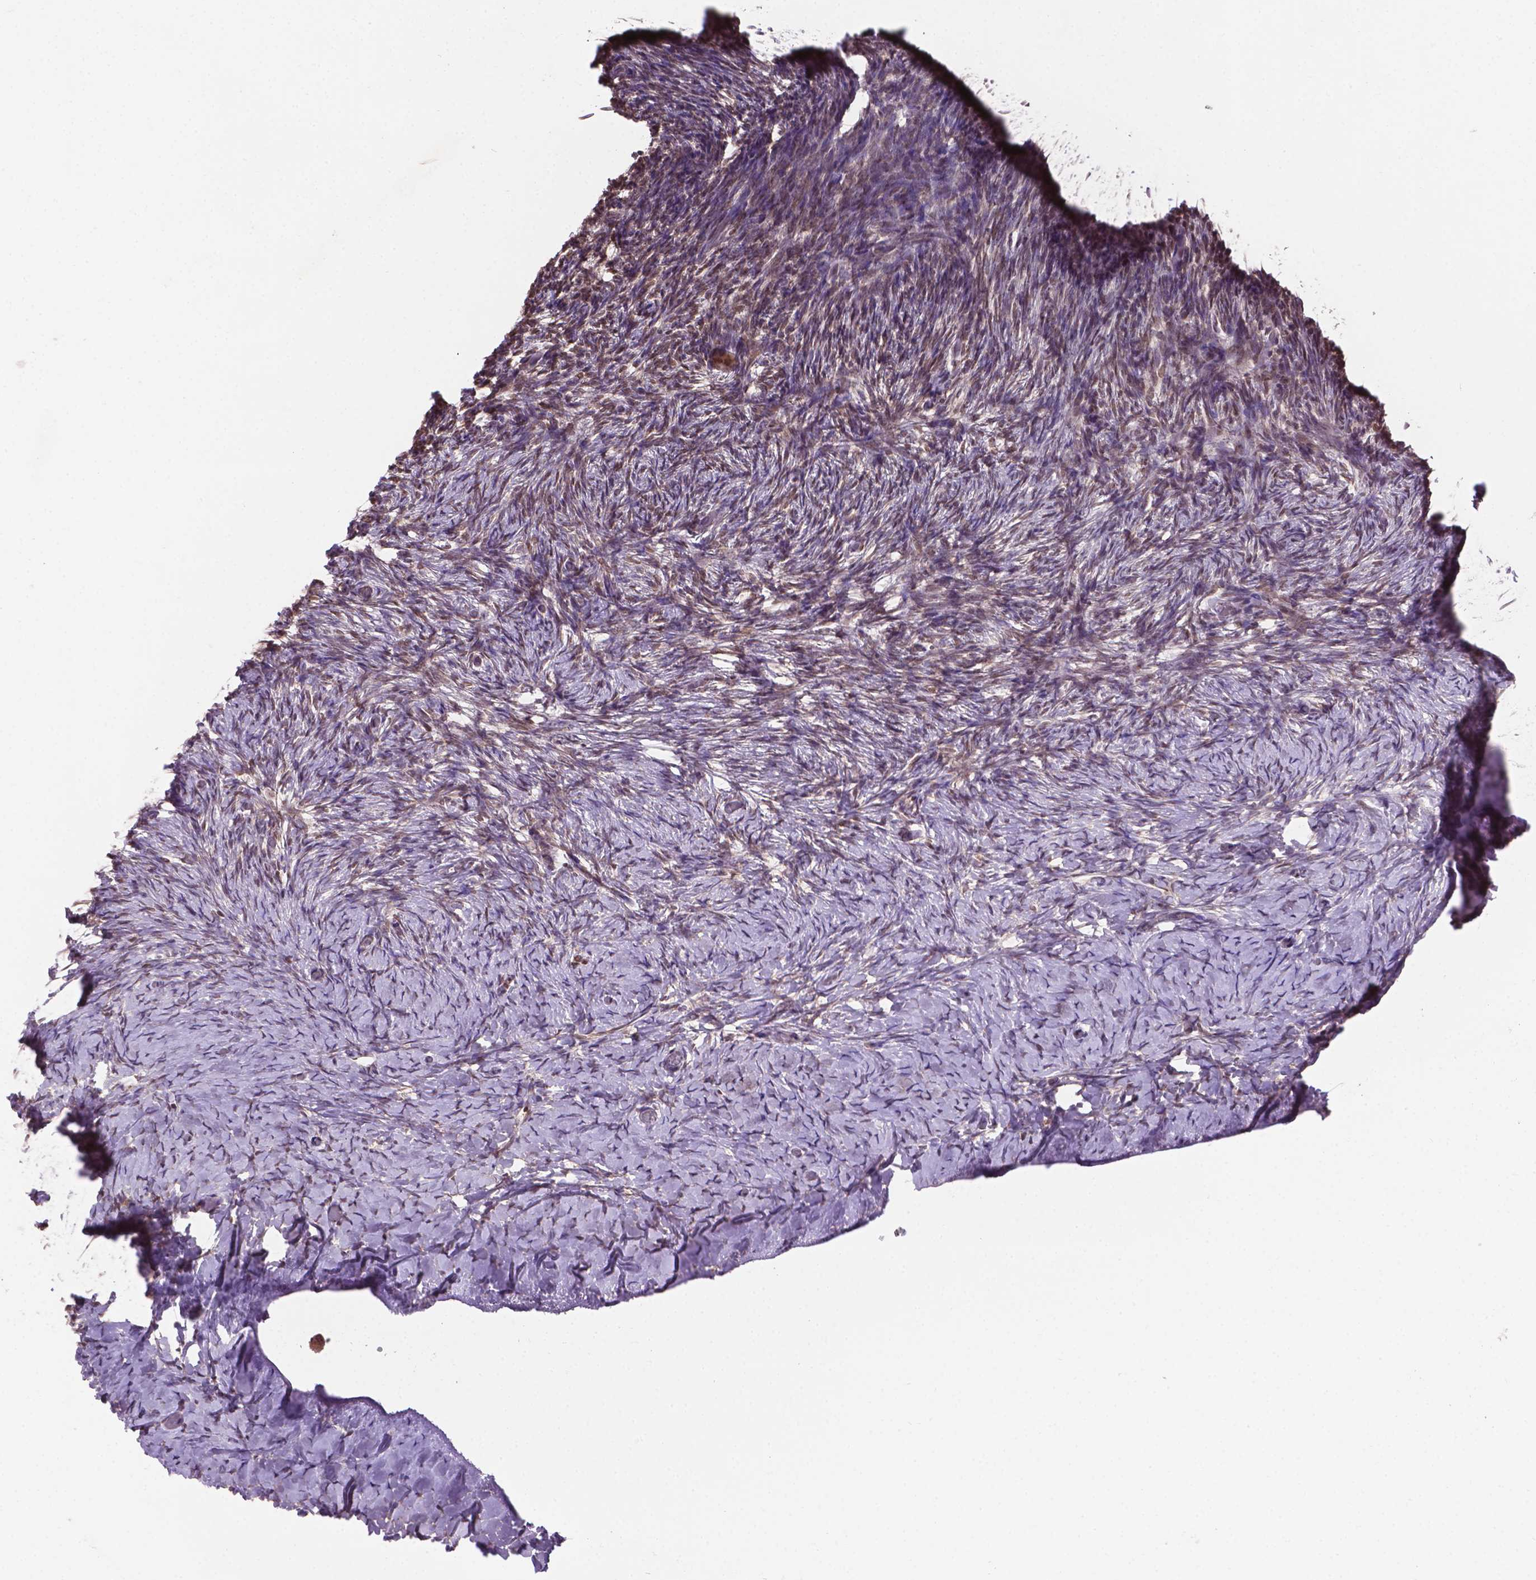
{"staining": {"intensity": "moderate", "quantity": ">75%", "location": "cytoplasmic/membranous"}, "tissue": "ovary", "cell_type": "Follicle cells", "image_type": "normal", "snomed": [{"axis": "morphology", "description": "Normal tissue, NOS"}, {"axis": "topography", "description": "Ovary"}], "caption": "Immunohistochemistry of unremarkable ovary exhibits medium levels of moderate cytoplasmic/membranous positivity in about >75% of follicle cells.", "gene": "ENSG00000289700", "patient": {"sex": "female", "age": 39}}